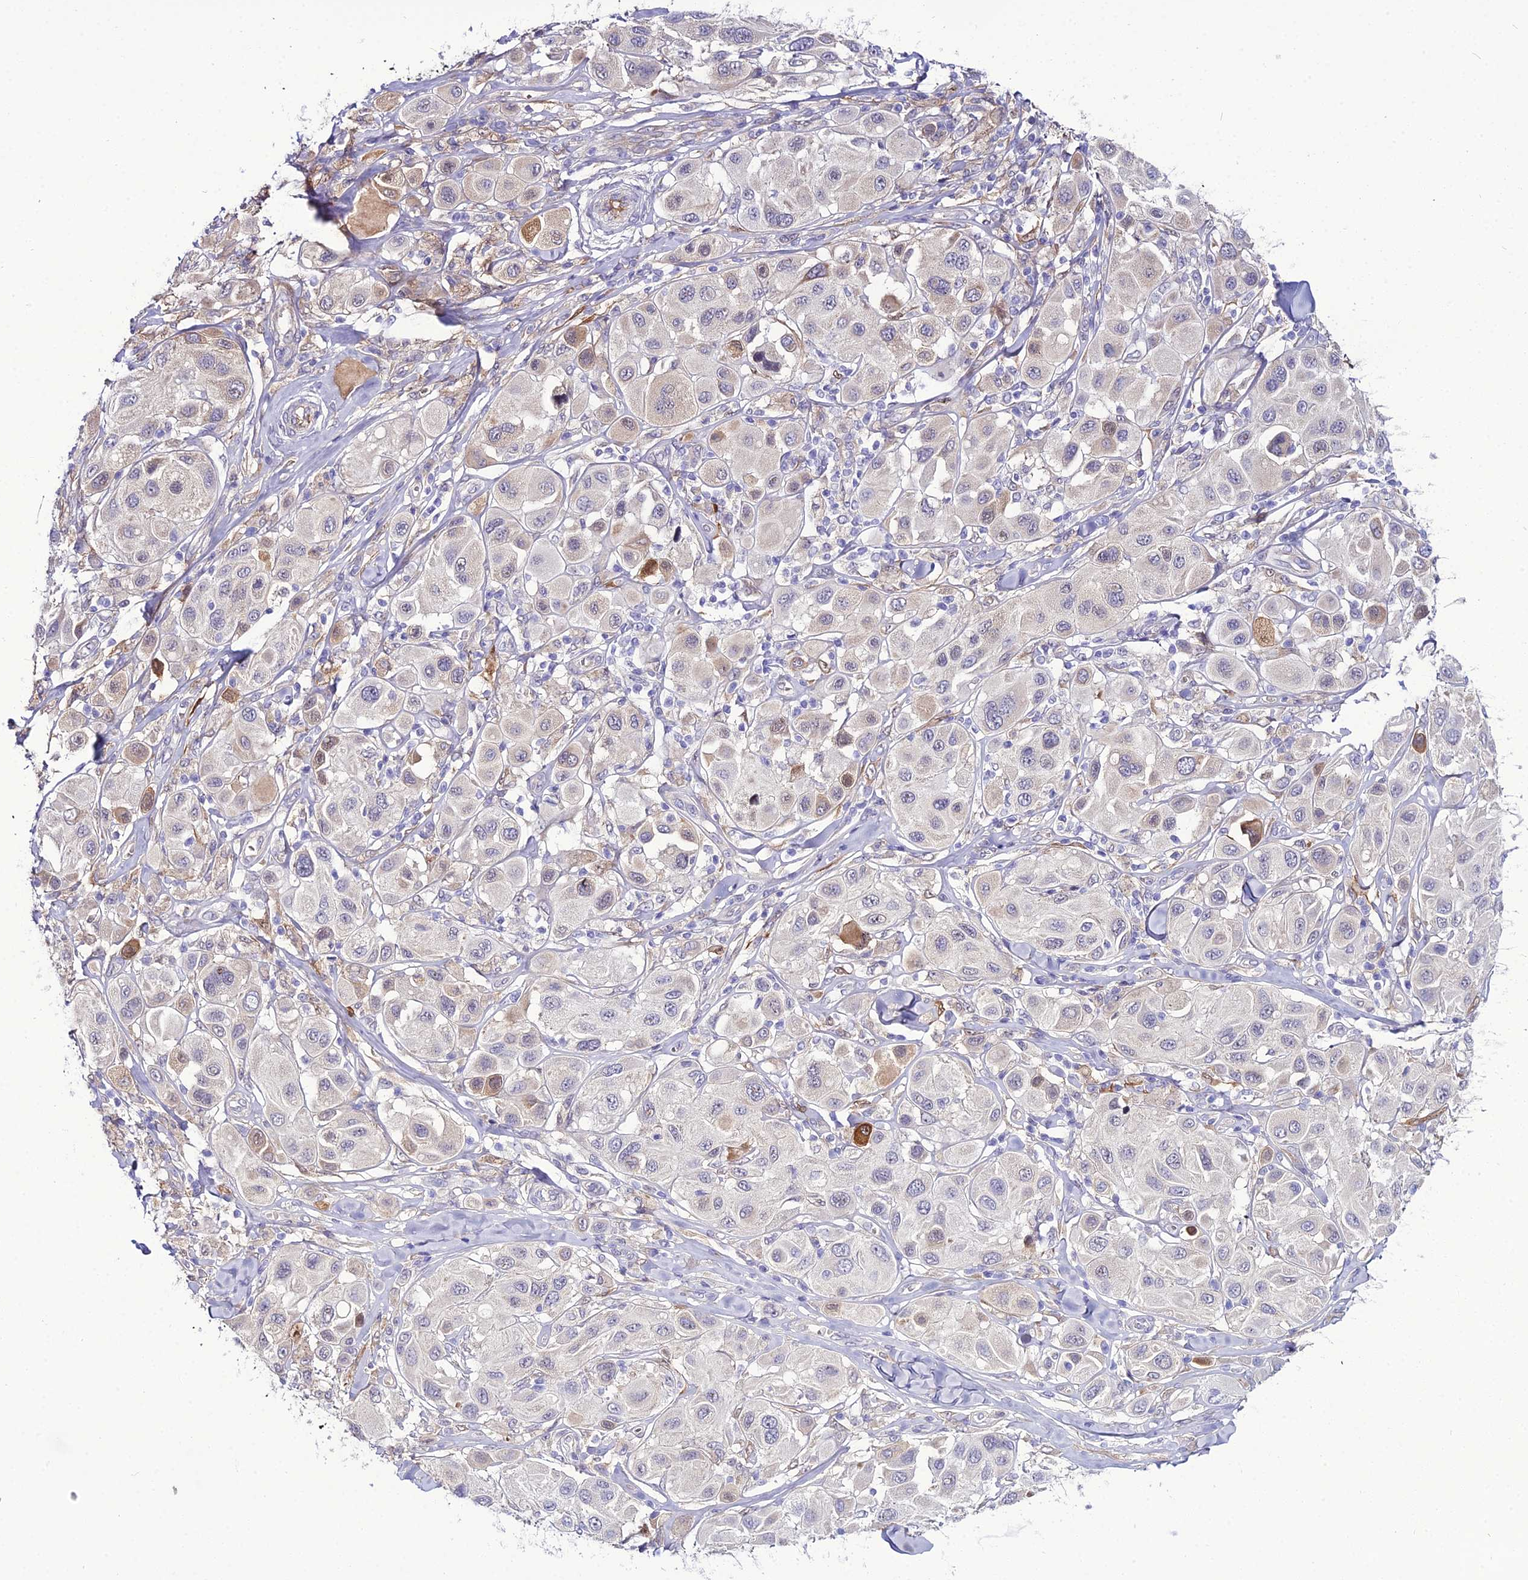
{"staining": {"intensity": "moderate", "quantity": "<25%", "location": "cytoplasmic/membranous"}, "tissue": "melanoma", "cell_type": "Tumor cells", "image_type": "cancer", "snomed": [{"axis": "morphology", "description": "Malignant melanoma, Metastatic site"}, {"axis": "topography", "description": "Skin"}], "caption": "Melanoma stained with IHC reveals moderate cytoplasmic/membranous positivity in approximately <25% of tumor cells. The protein is shown in brown color, while the nuclei are stained blue.", "gene": "MB21D2", "patient": {"sex": "male", "age": 41}}